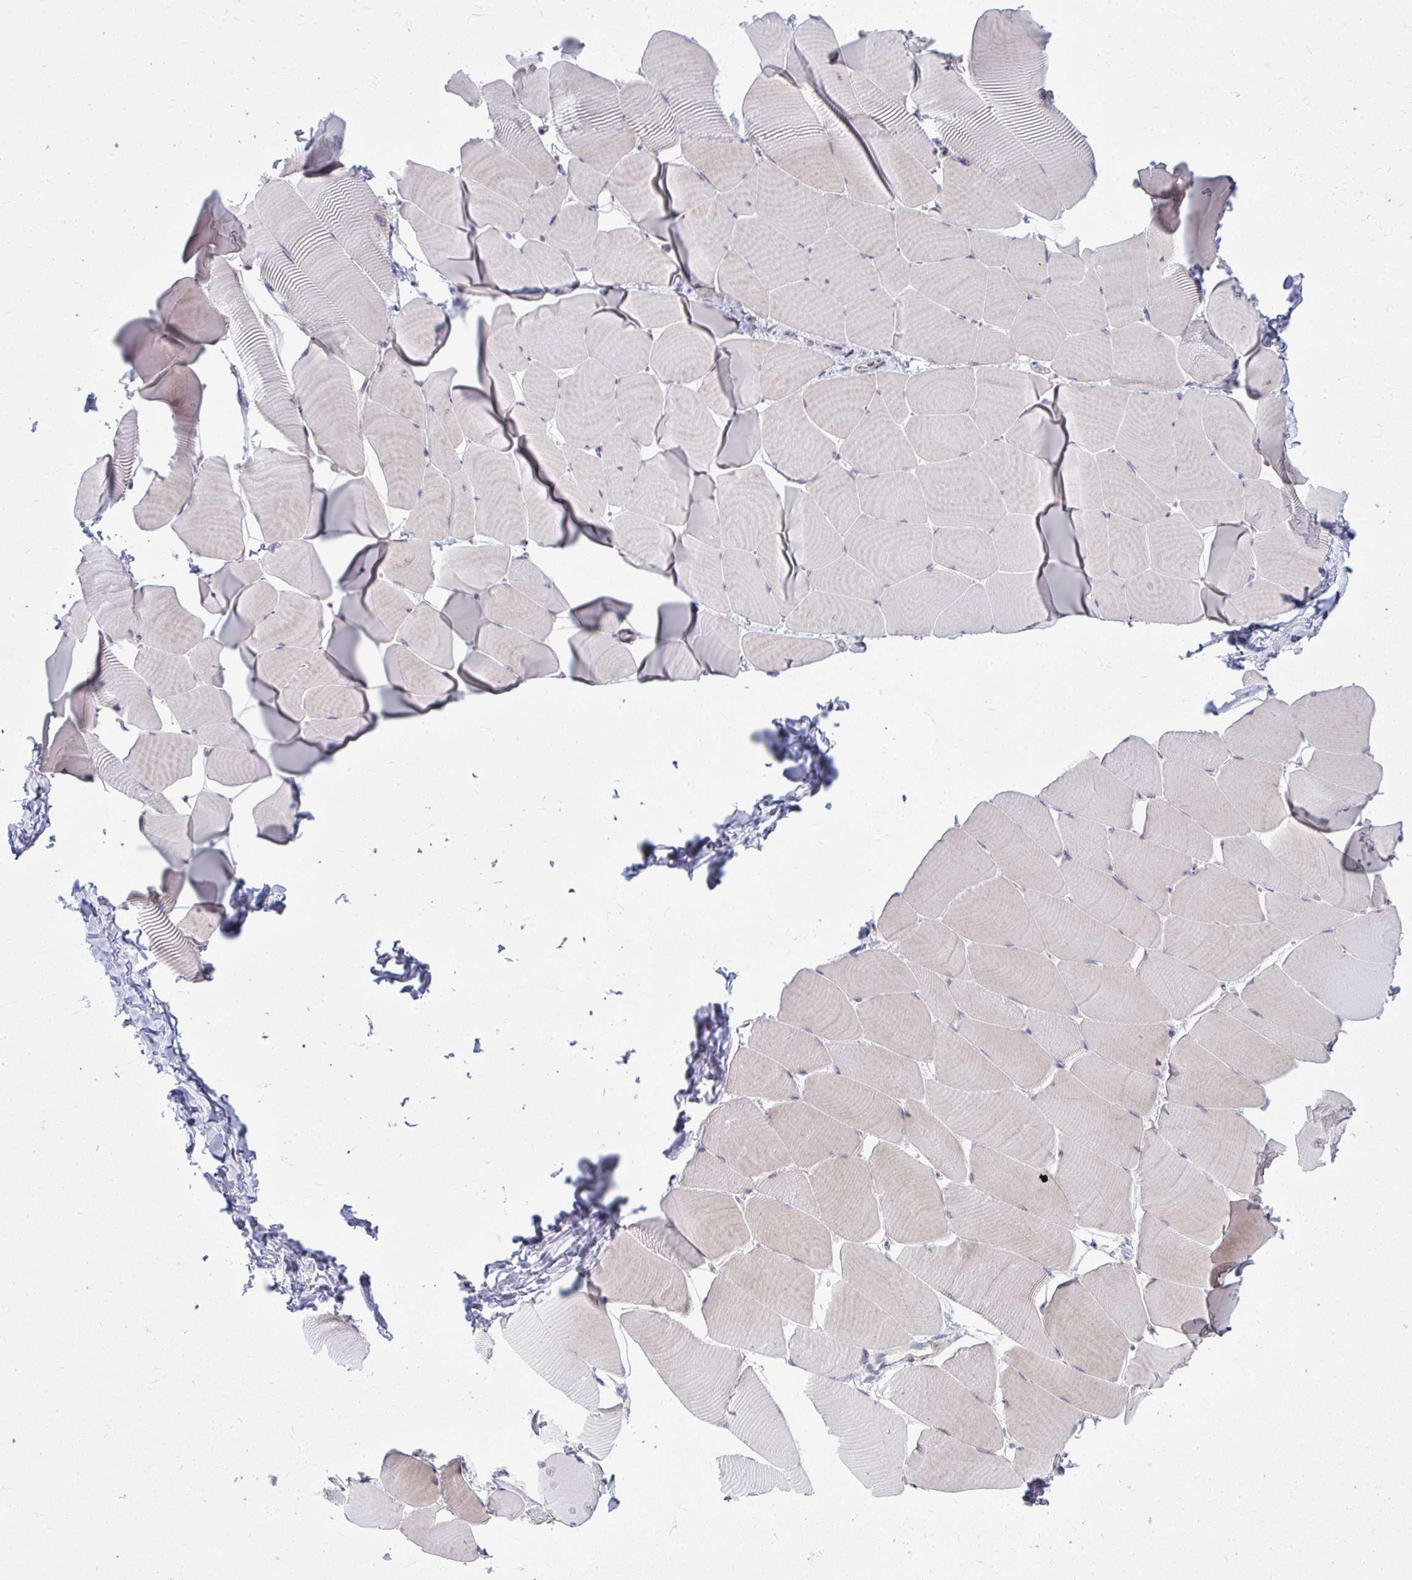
{"staining": {"intensity": "weak", "quantity": "<25%", "location": "cytoplasmic/membranous"}, "tissue": "skeletal muscle", "cell_type": "Myocytes", "image_type": "normal", "snomed": [{"axis": "morphology", "description": "Normal tissue, NOS"}, {"axis": "topography", "description": "Skeletal muscle"}], "caption": "The micrograph reveals no staining of myocytes in unremarkable skeletal muscle. The staining was performed using DAB (3,3'-diaminobenzidine) to visualize the protein expression in brown, while the nuclei were stained in blue with hematoxylin (Magnification: 20x).", "gene": "GFPT2", "patient": {"sex": "male", "age": 25}}